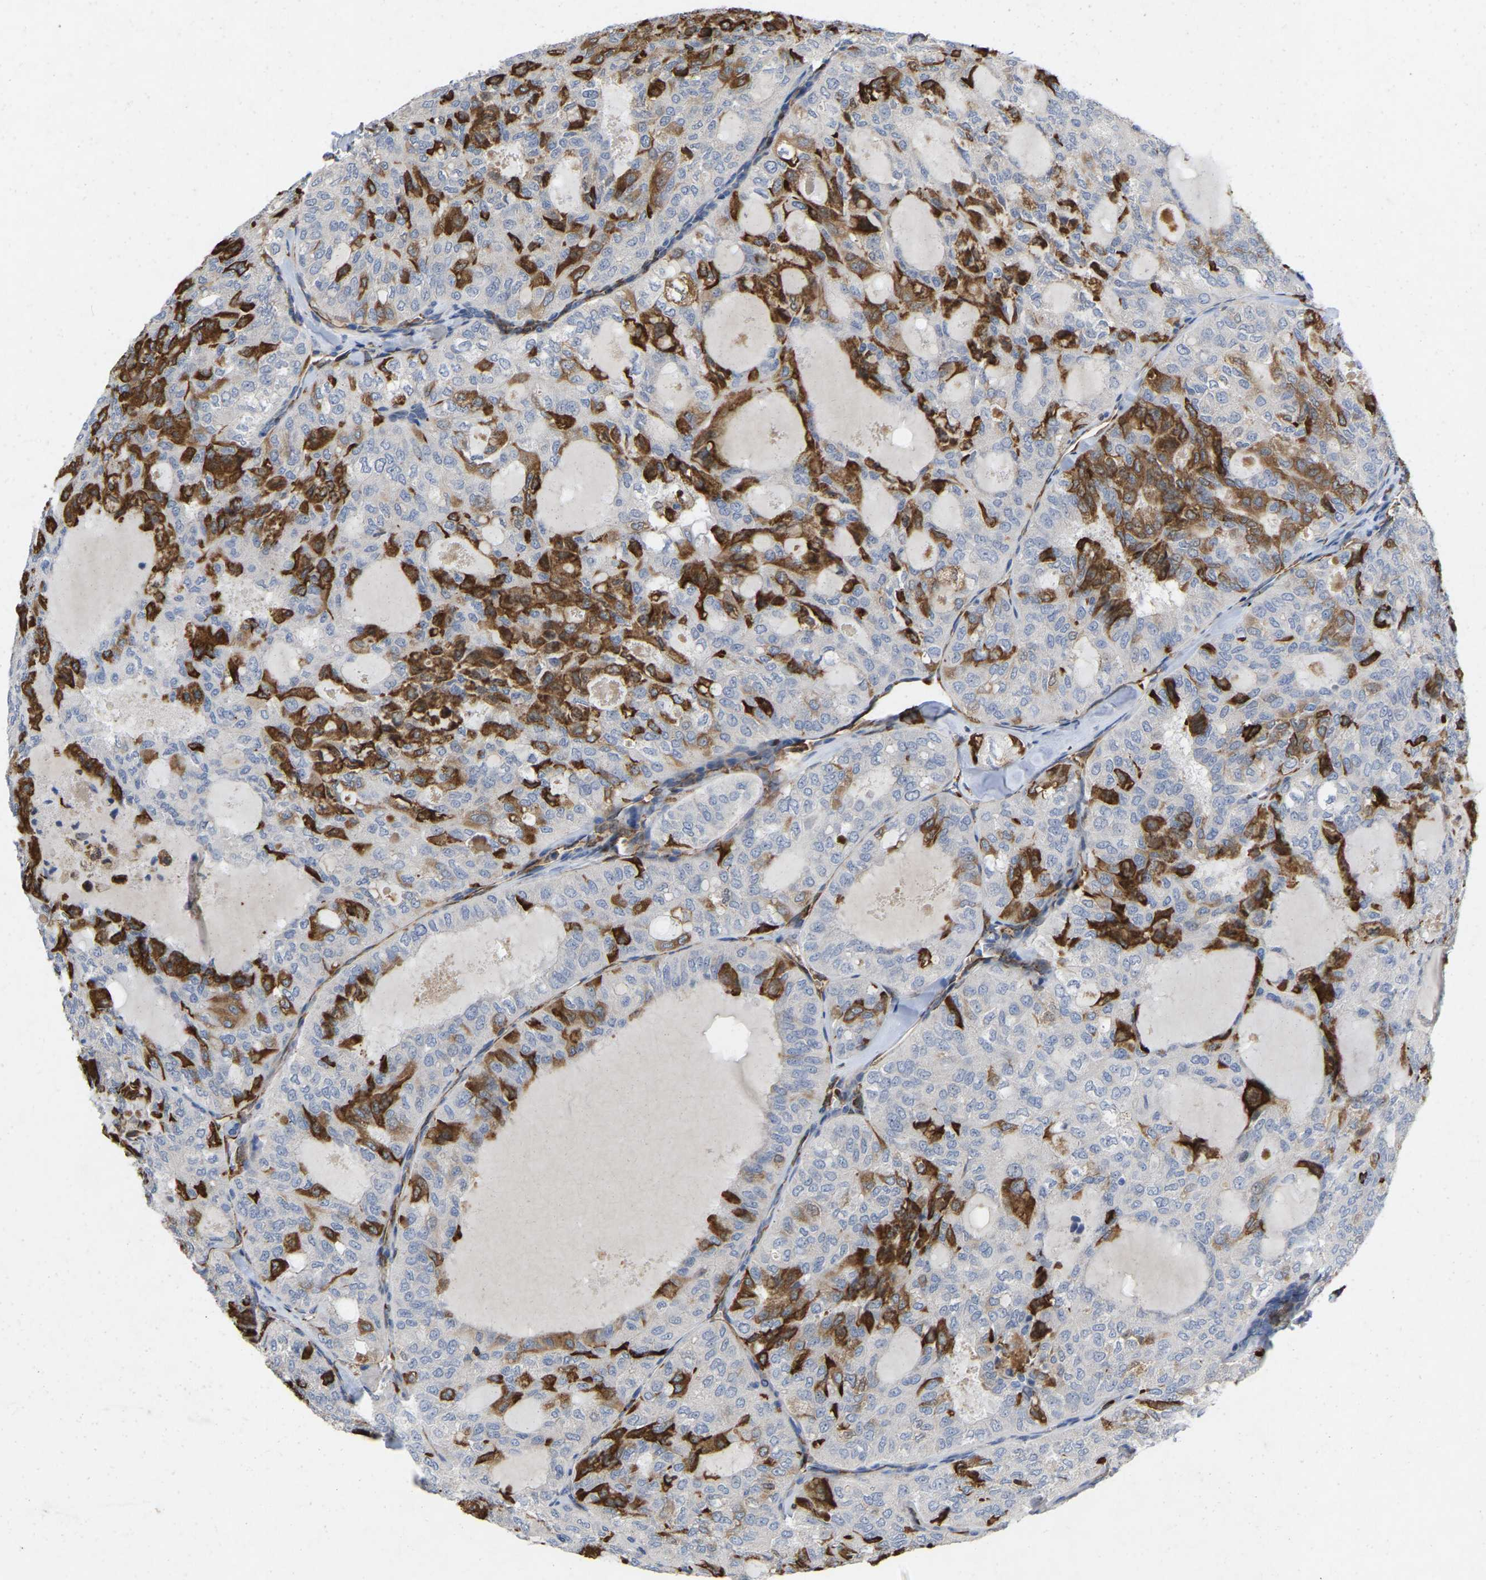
{"staining": {"intensity": "strong", "quantity": "25%-75%", "location": "cytoplasmic/membranous"}, "tissue": "thyroid cancer", "cell_type": "Tumor cells", "image_type": "cancer", "snomed": [{"axis": "morphology", "description": "Follicular adenoma carcinoma, NOS"}, {"axis": "topography", "description": "Thyroid gland"}], "caption": "A histopathology image of follicular adenoma carcinoma (thyroid) stained for a protein demonstrates strong cytoplasmic/membranous brown staining in tumor cells.", "gene": "RHEB", "patient": {"sex": "male", "age": 75}}